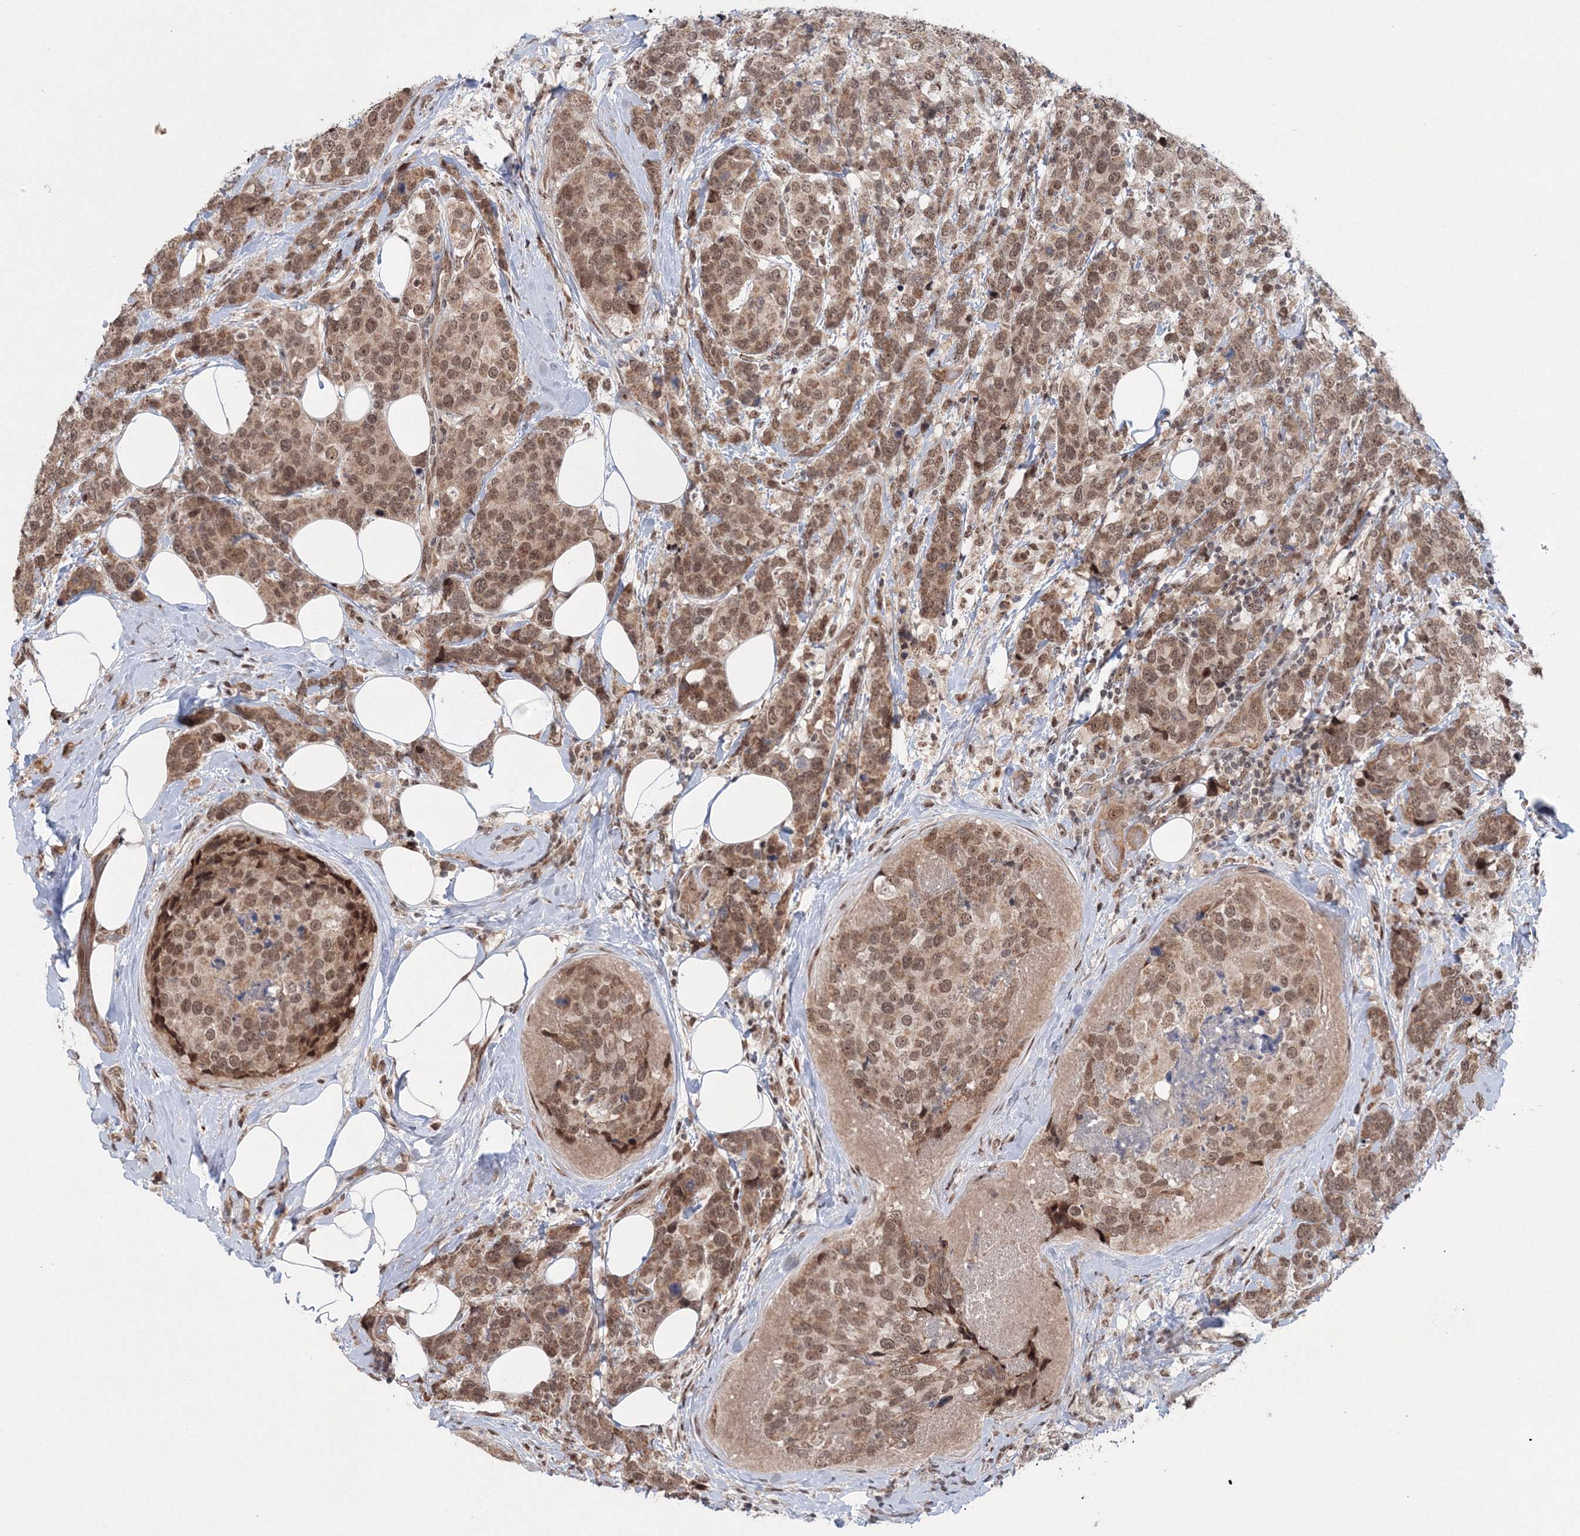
{"staining": {"intensity": "moderate", "quantity": ">75%", "location": "nuclear"}, "tissue": "breast cancer", "cell_type": "Tumor cells", "image_type": "cancer", "snomed": [{"axis": "morphology", "description": "Lobular carcinoma"}, {"axis": "topography", "description": "Breast"}], "caption": "Immunohistochemistry (IHC) micrograph of neoplastic tissue: breast cancer stained using IHC demonstrates medium levels of moderate protein expression localized specifically in the nuclear of tumor cells, appearing as a nuclear brown color.", "gene": "NOA1", "patient": {"sex": "female", "age": 59}}